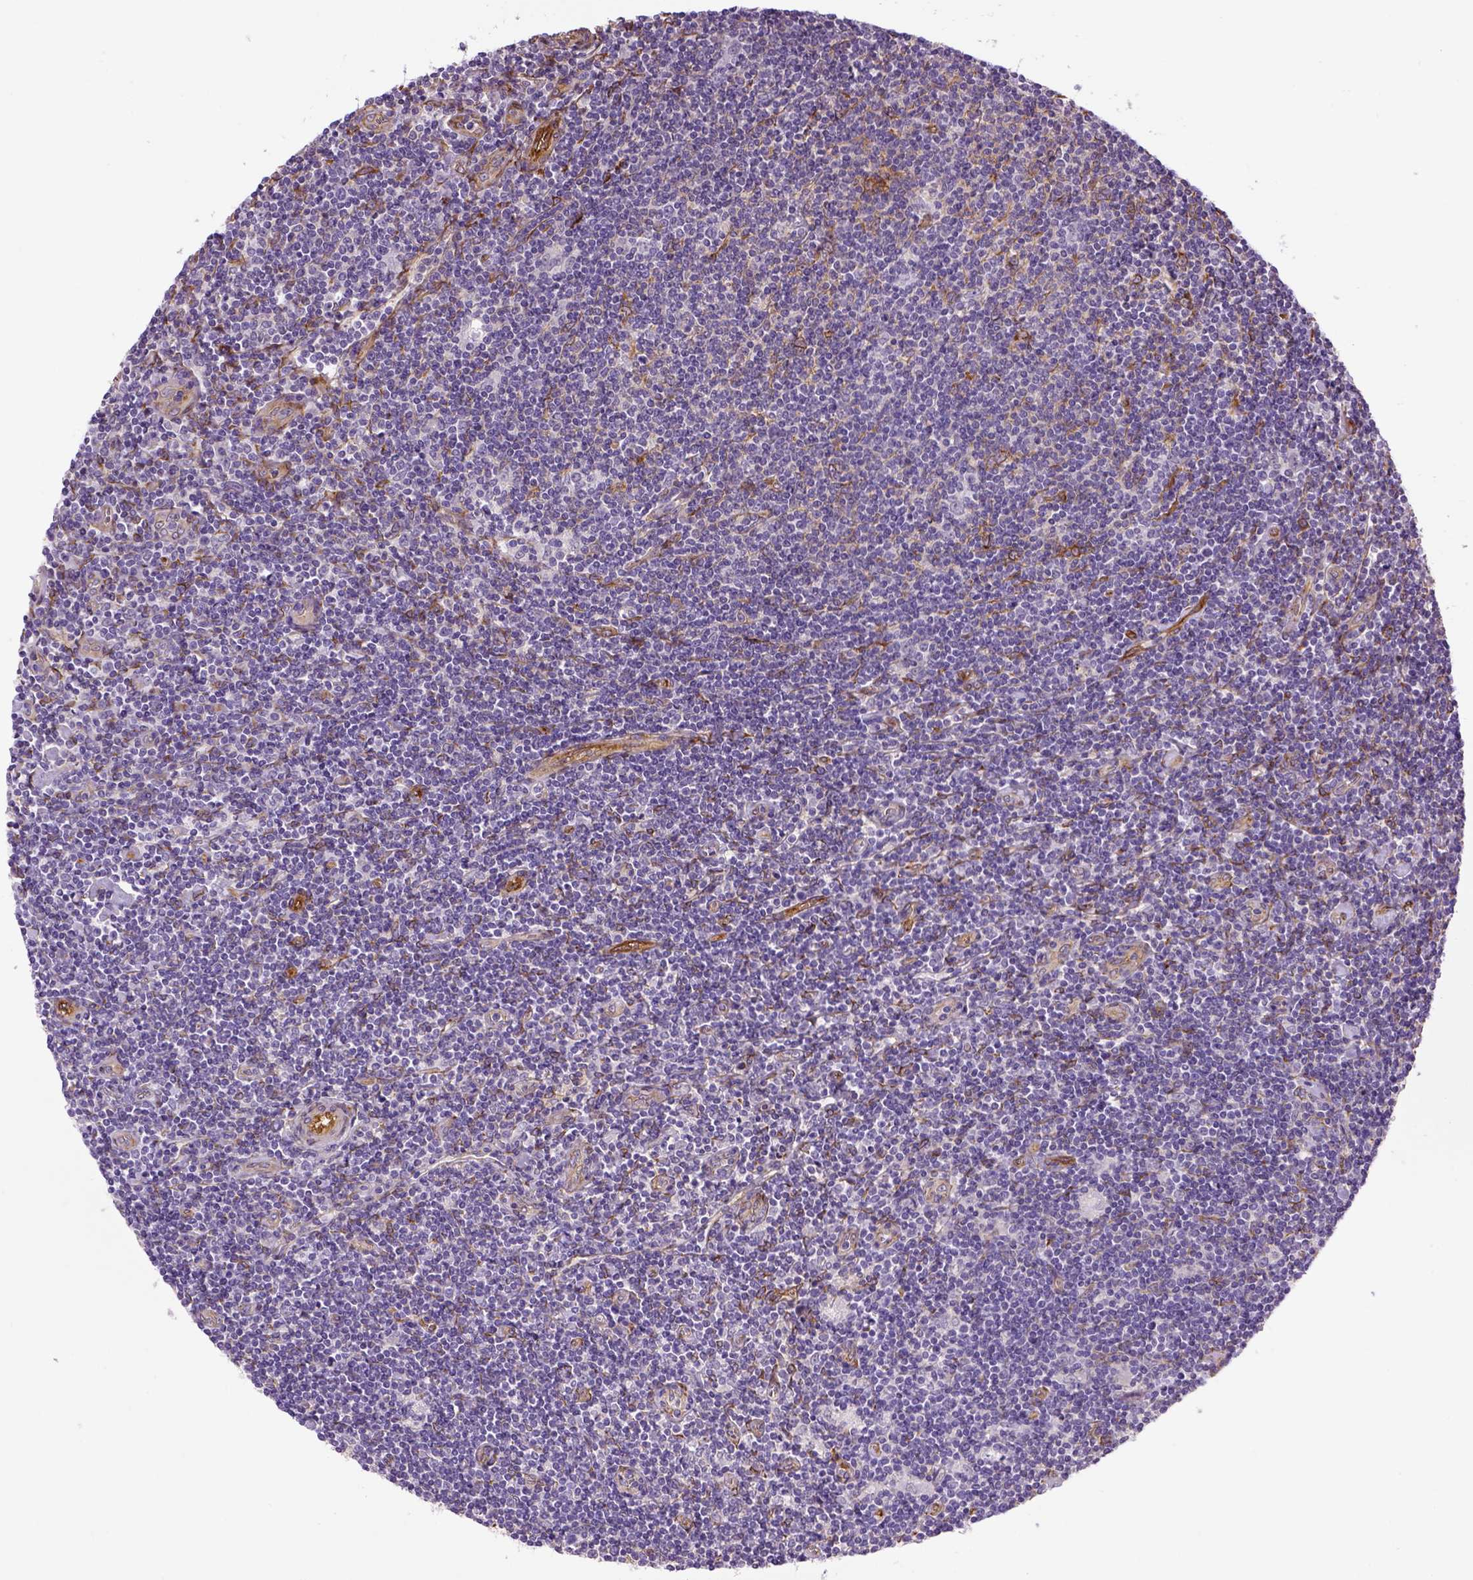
{"staining": {"intensity": "negative", "quantity": "none", "location": "none"}, "tissue": "lymphoma", "cell_type": "Tumor cells", "image_type": "cancer", "snomed": [{"axis": "morphology", "description": "Hodgkin's disease, NOS"}, {"axis": "topography", "description": "Lymph node"}], "caption": "A high-resolution image shows IHC staining of Hodgkin's disease, which demonstrates no significant positivity in tumor cells. (IHC, brightfield microscopy, high magnification).", "gene": "KAZN", "patient": {"sex": "male", "age": 40}}